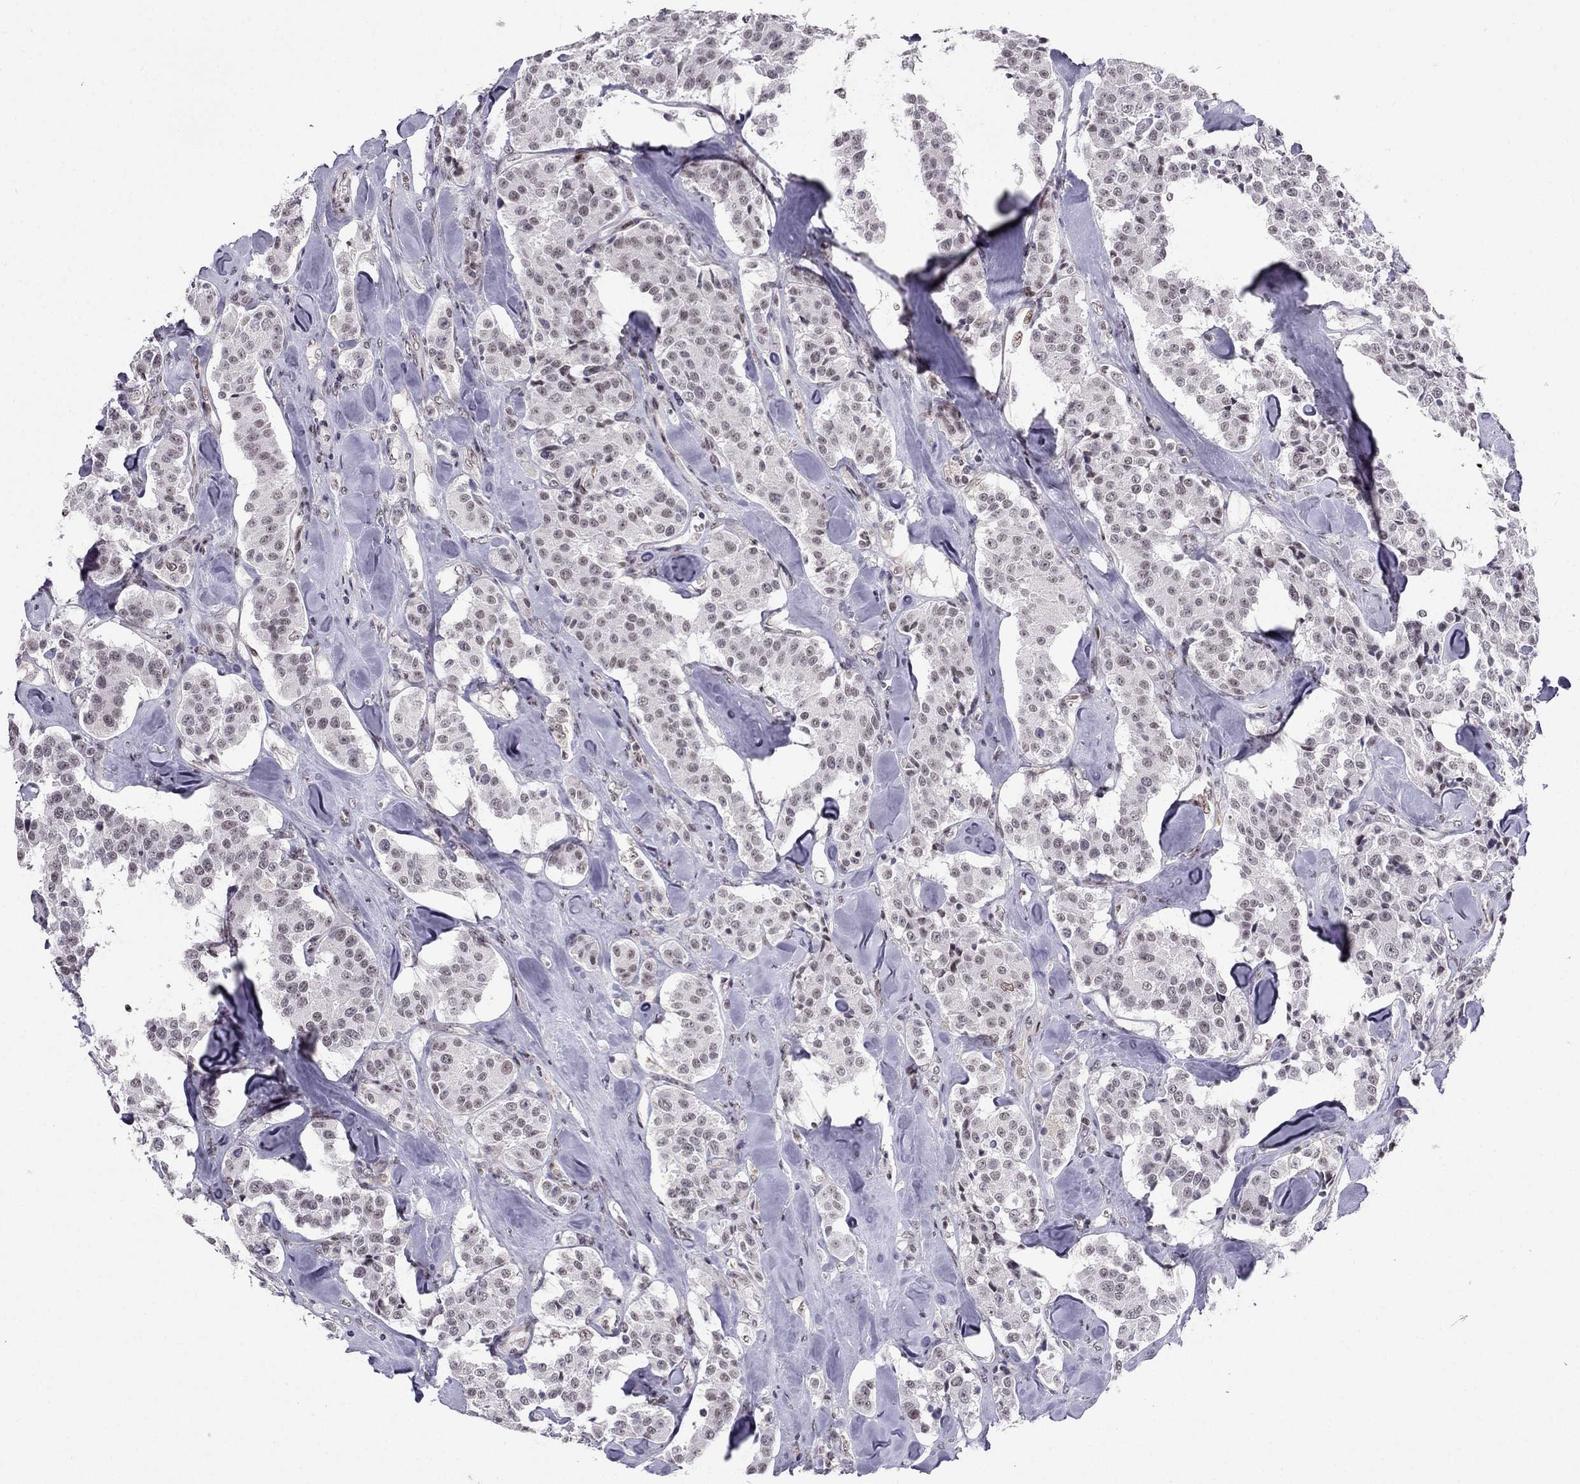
{"staining": {"intensity": "negative", "quantity": "none", "location": "none"}, "tissue": "carcinoid", "cell_type": "Tumor cells", "image_type": "cancer", "snomed": [{"axis": "morphology", "description": "Carcinoid, malignant, NOS"}, {"axis": "topography", "description": "Pancreas"}], "caption": "IHC photomicrograph of neoplastic tissue: carcinoid stained with DAB demonstrates no significant protein positivity in tumor cells.", "gene": "RPRD2", "patient": {"sex": "male", "age": 41}}